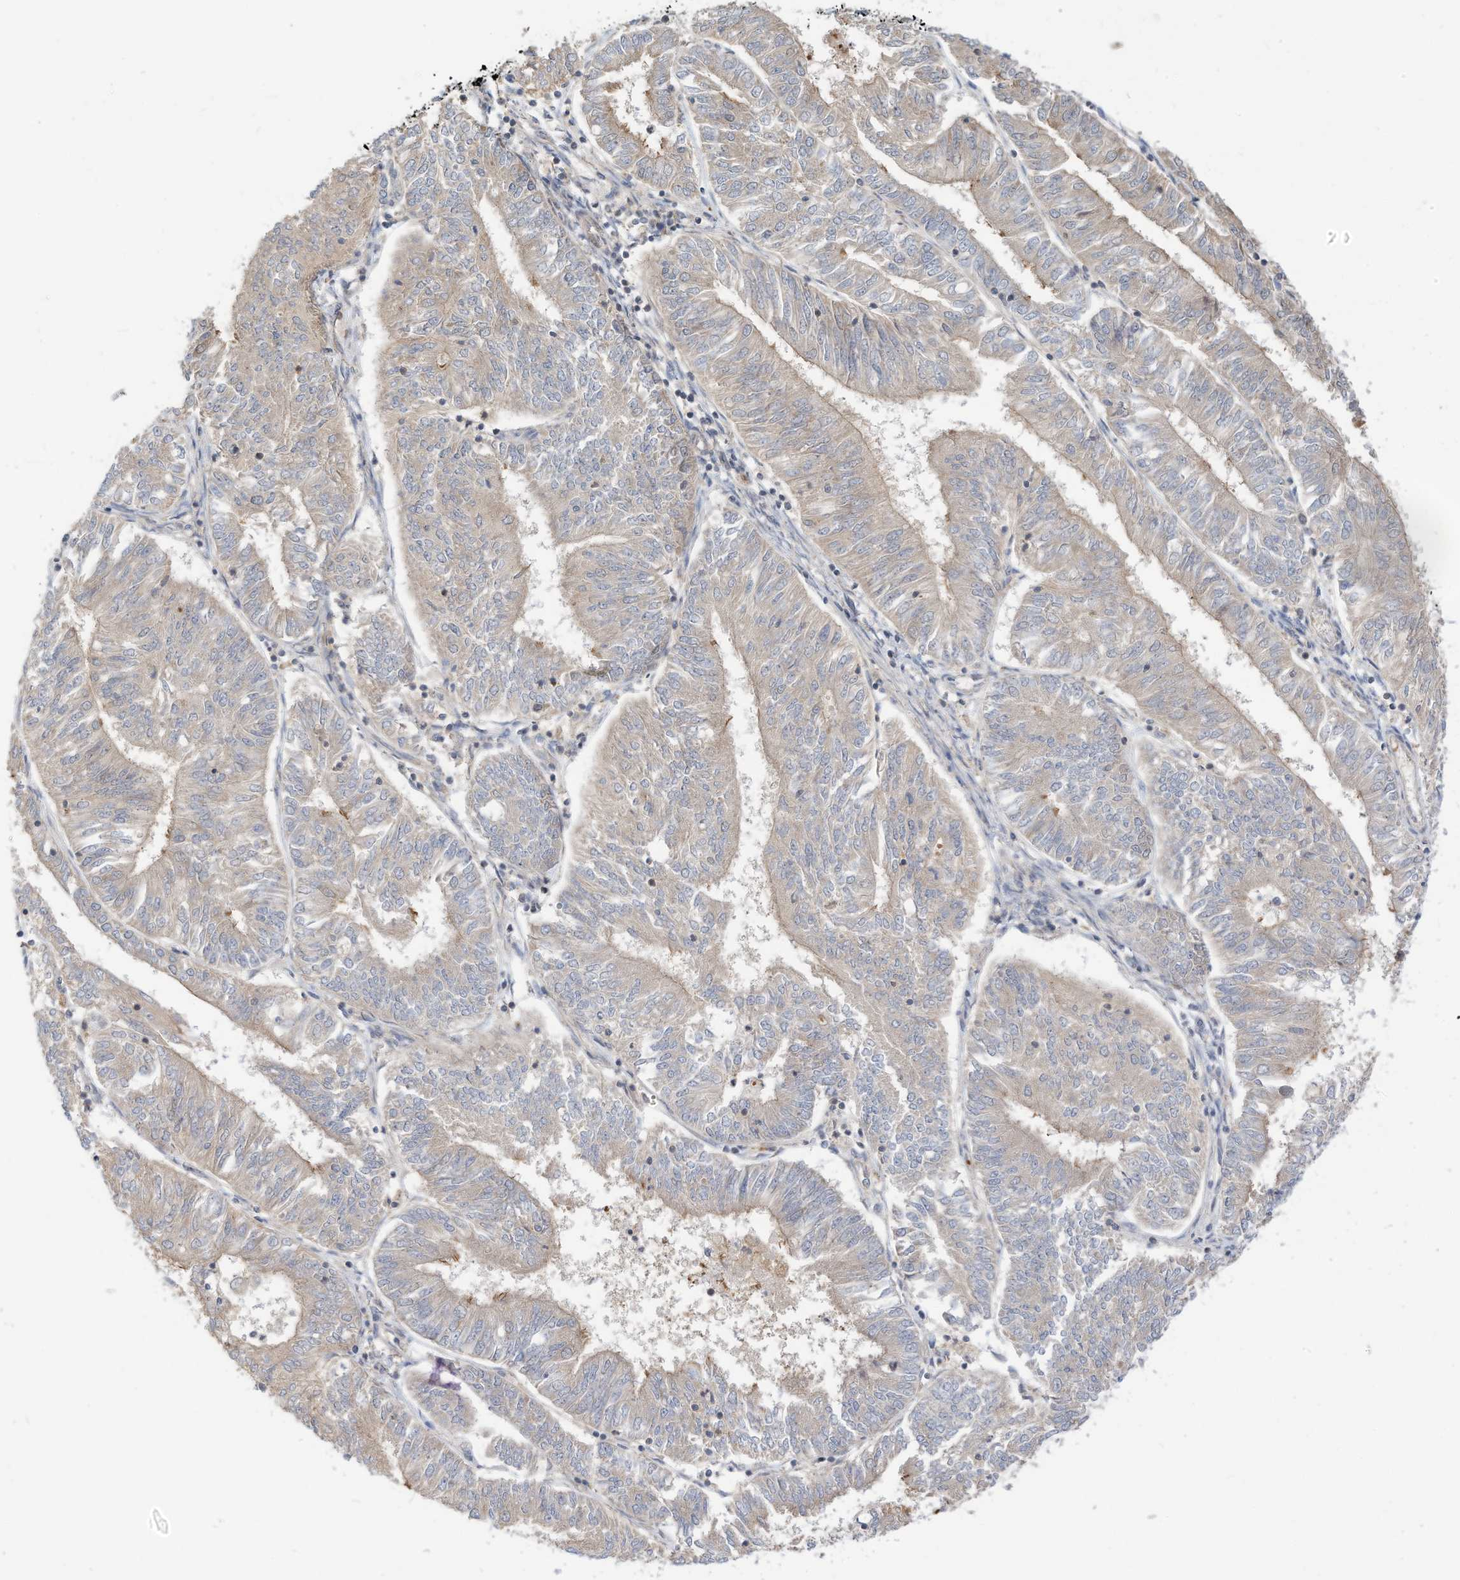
{"staining": {"intensity": "weak", "quantity": "<25%", "location": "cytoplasmic/membranous"}, "tissue": "endometrial cancer", "cell_type": "Tumor cells", "image_type": "cancer", "snomed": [{"axis": "morphology", "description": "Adenocarcinoma, NOS"}, {"axis": "topography", "description": "Endometrium"}], "caption": "Micrograph shows no significant protein positivity in tumor cells of endometrial cancer.", "gene": "OFD1", "patient": {"sex": "female", "age": 58}}